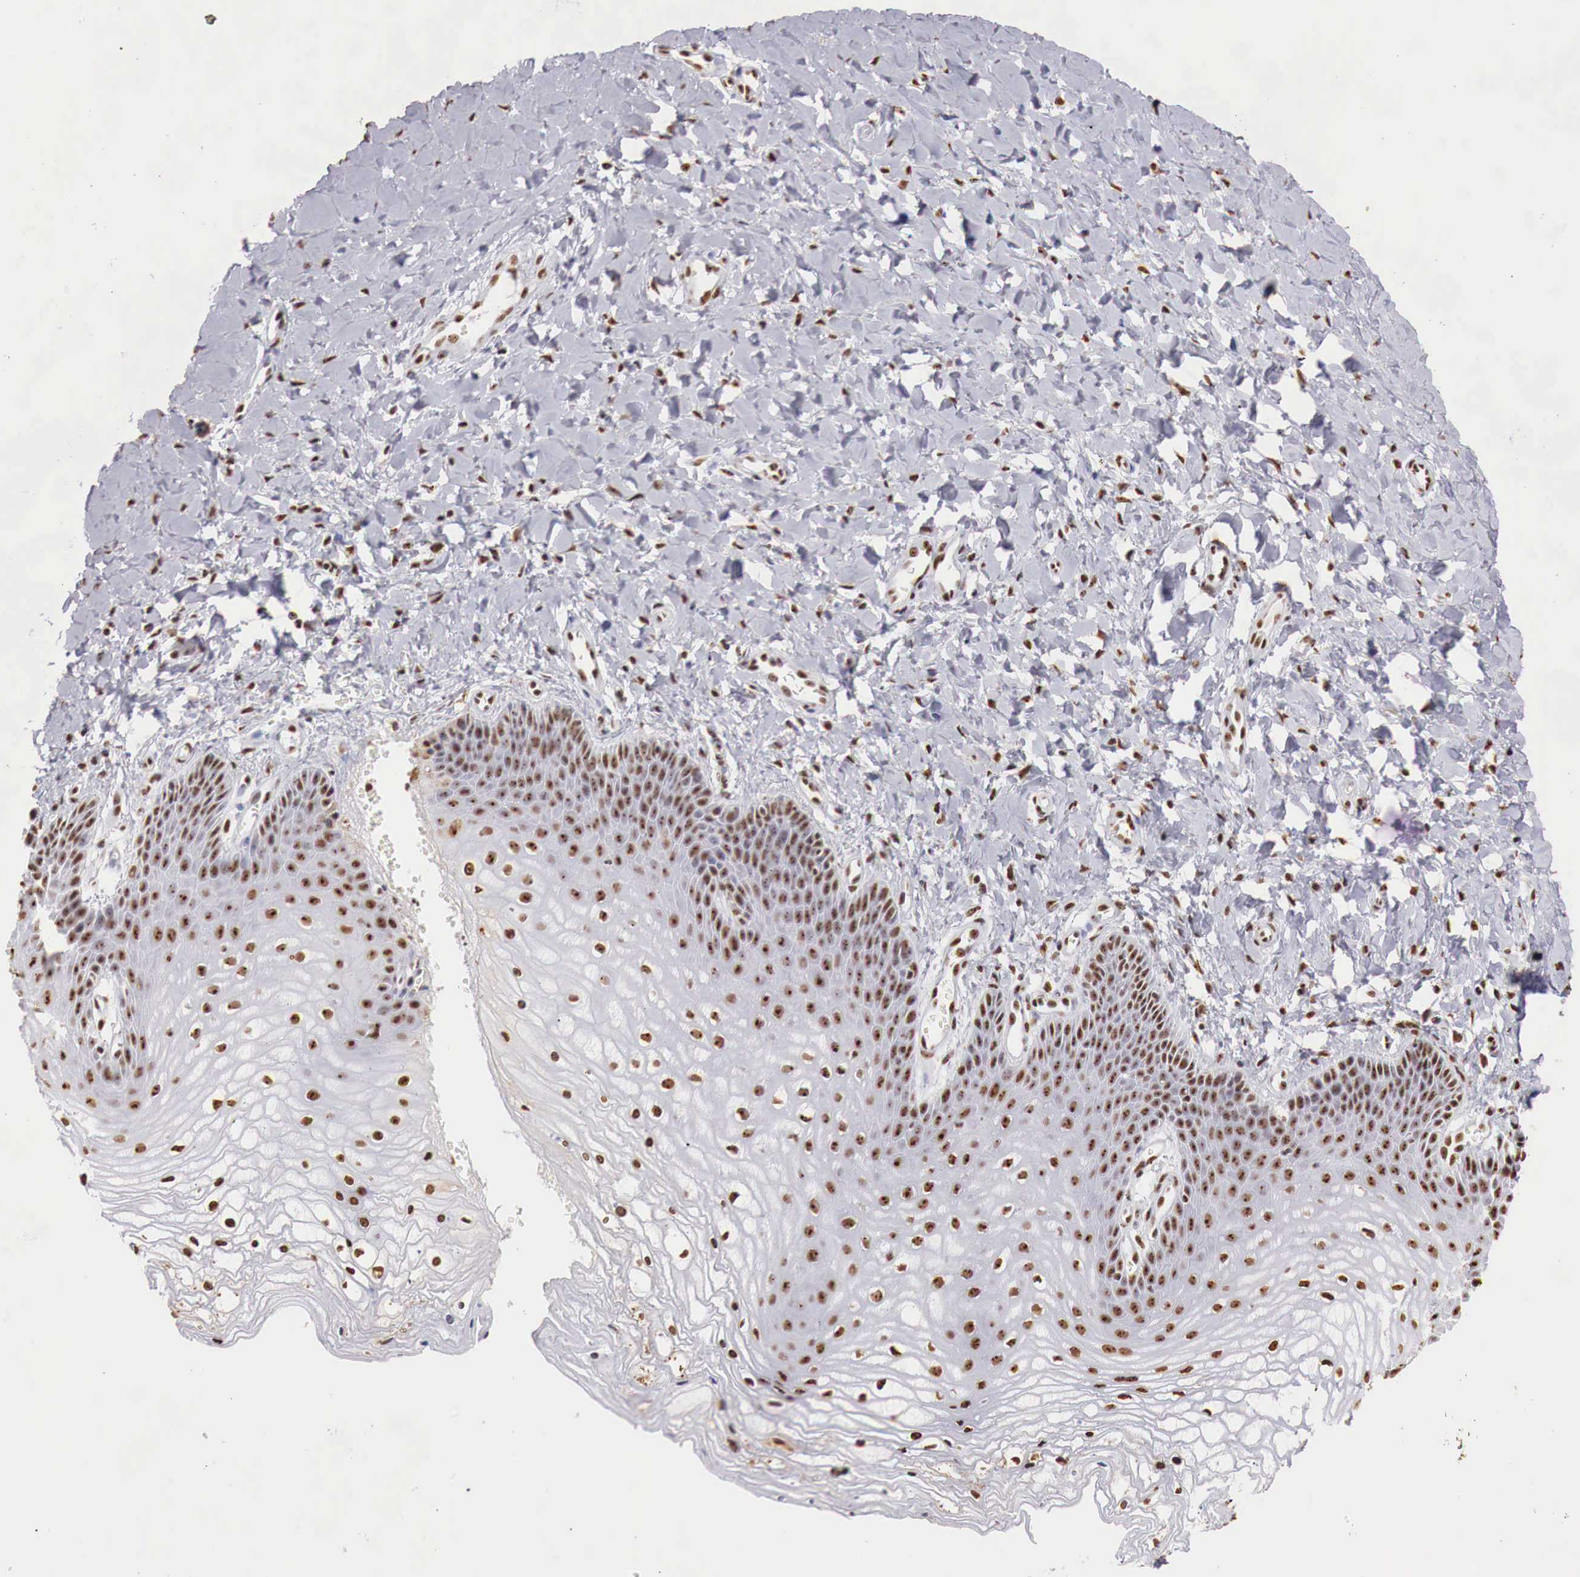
{"staining": {"intensity": "strong", "quantity": ">75%", "location": "nuclear"}, "tissue": "vagina", "cell_type": "Squamous epithelial cells", "image_type": "normal", "snomed": [{"axis": "morphology", "description": "Normal tissue, NOS"}, {"axis": "topography", "description": "Vagina"}], "caption": "A brown stain labels strong nuclear positivity of a protein in squamous epithelial cells of benign vagina. (DAB IHC with brightfield microscopy, high magnification).", "gene": "DKC1", "patient": {"sex": "female", "age": 68}}